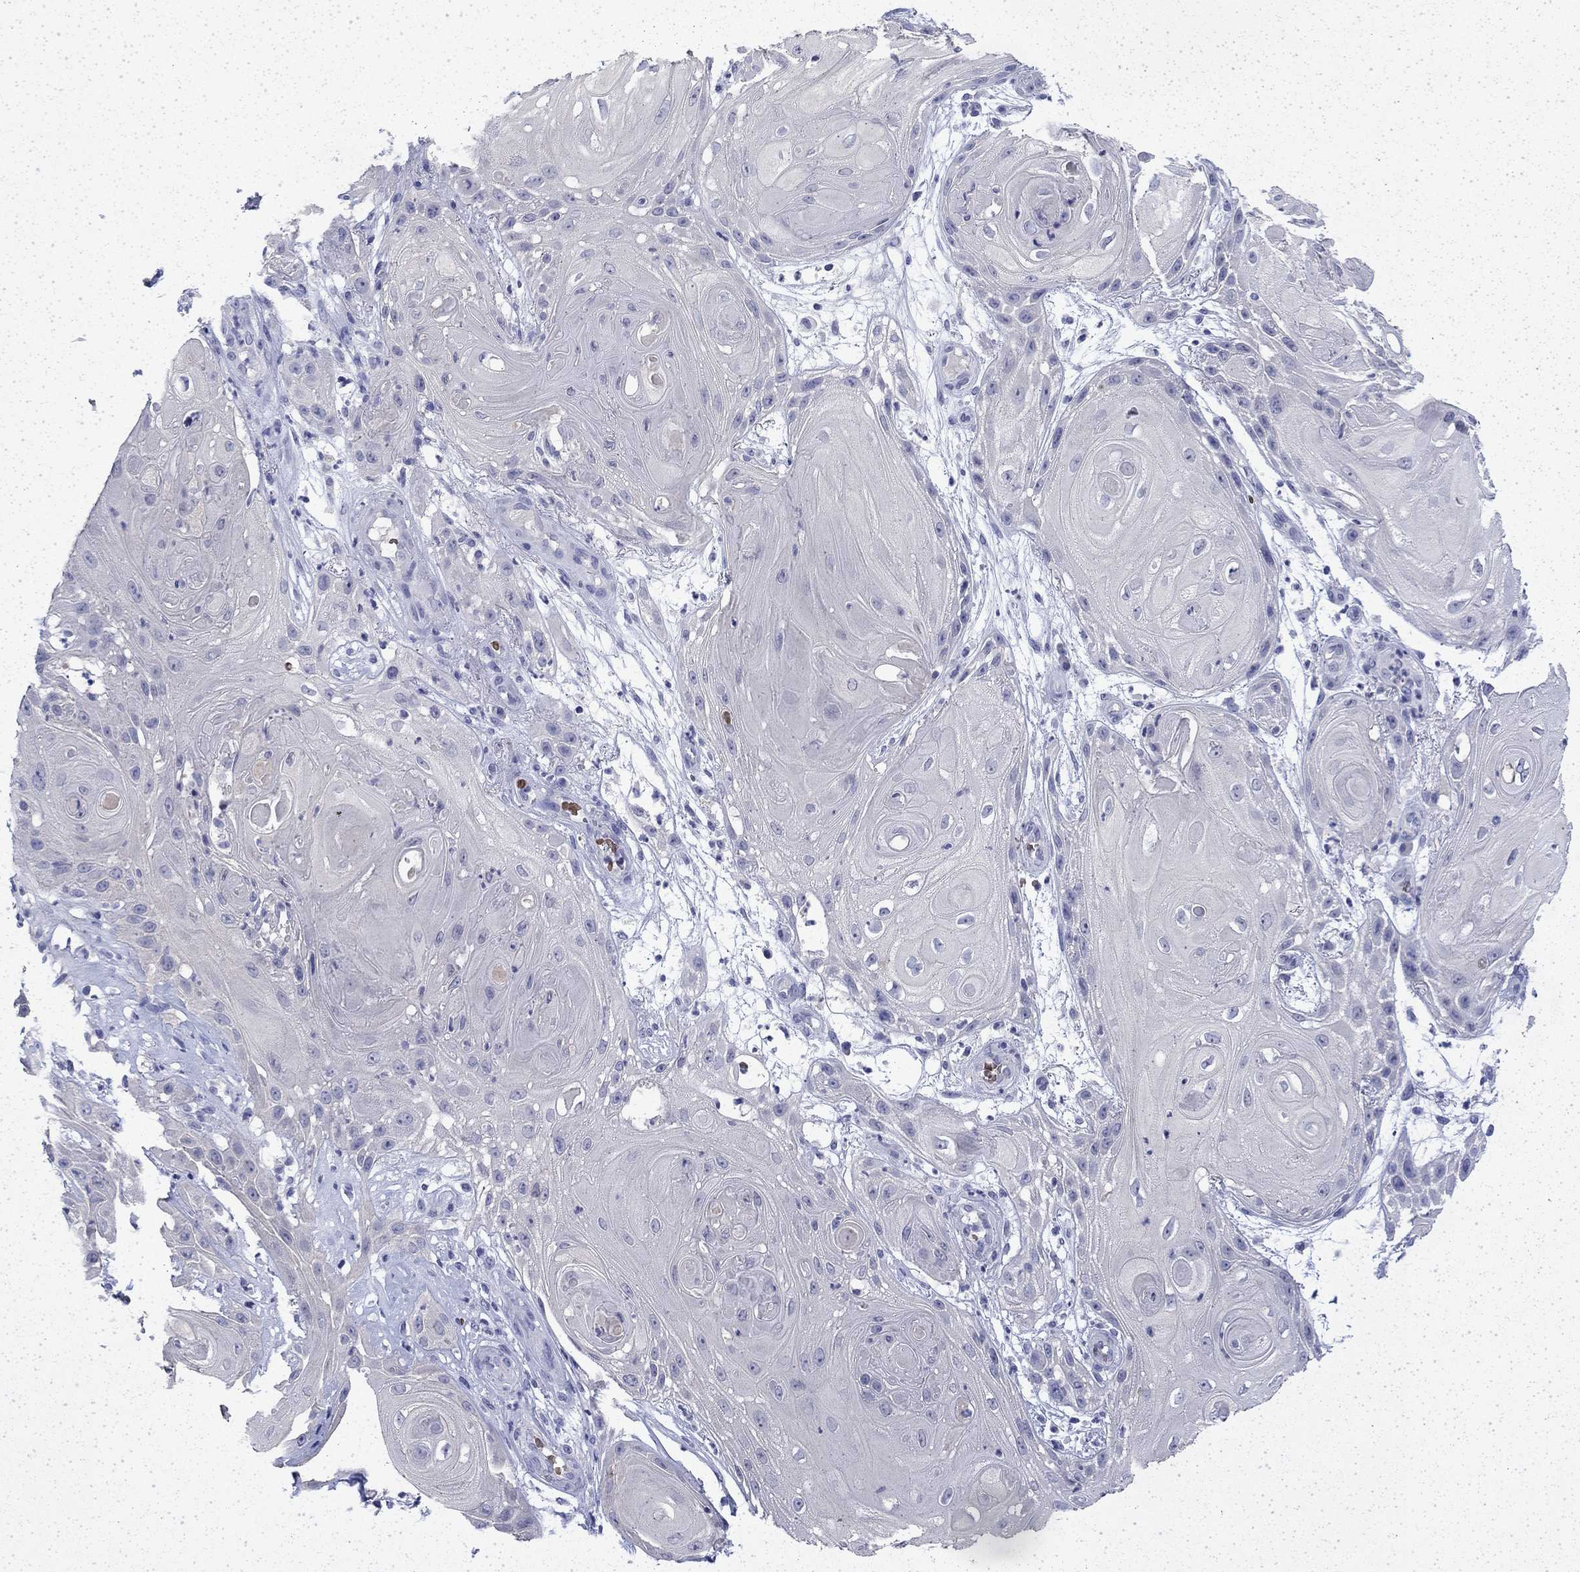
{"staining": {"intensity": "negative", "quantity": "none", "location": "none"}, "tissue": "skin cancer", "cell_type": "Tumor cells", "image_type": "cancer", "snomed": [{"axis": "morphology", "description": "Squamous cell carcinoma, NOS"}, {"axis": "topography", "description": "Skin"}], "caption": "This is a photomicrograph of IHC staining of skin cancer, which shows no staining in tumor cells. (Stains: DAB immunohistochemistry with hematoxylin counter stain, Microscopy: brightfield microscopy at high magnification).", "gene": "ENPP6", "patient": {"sex": "male", "age": 62}}